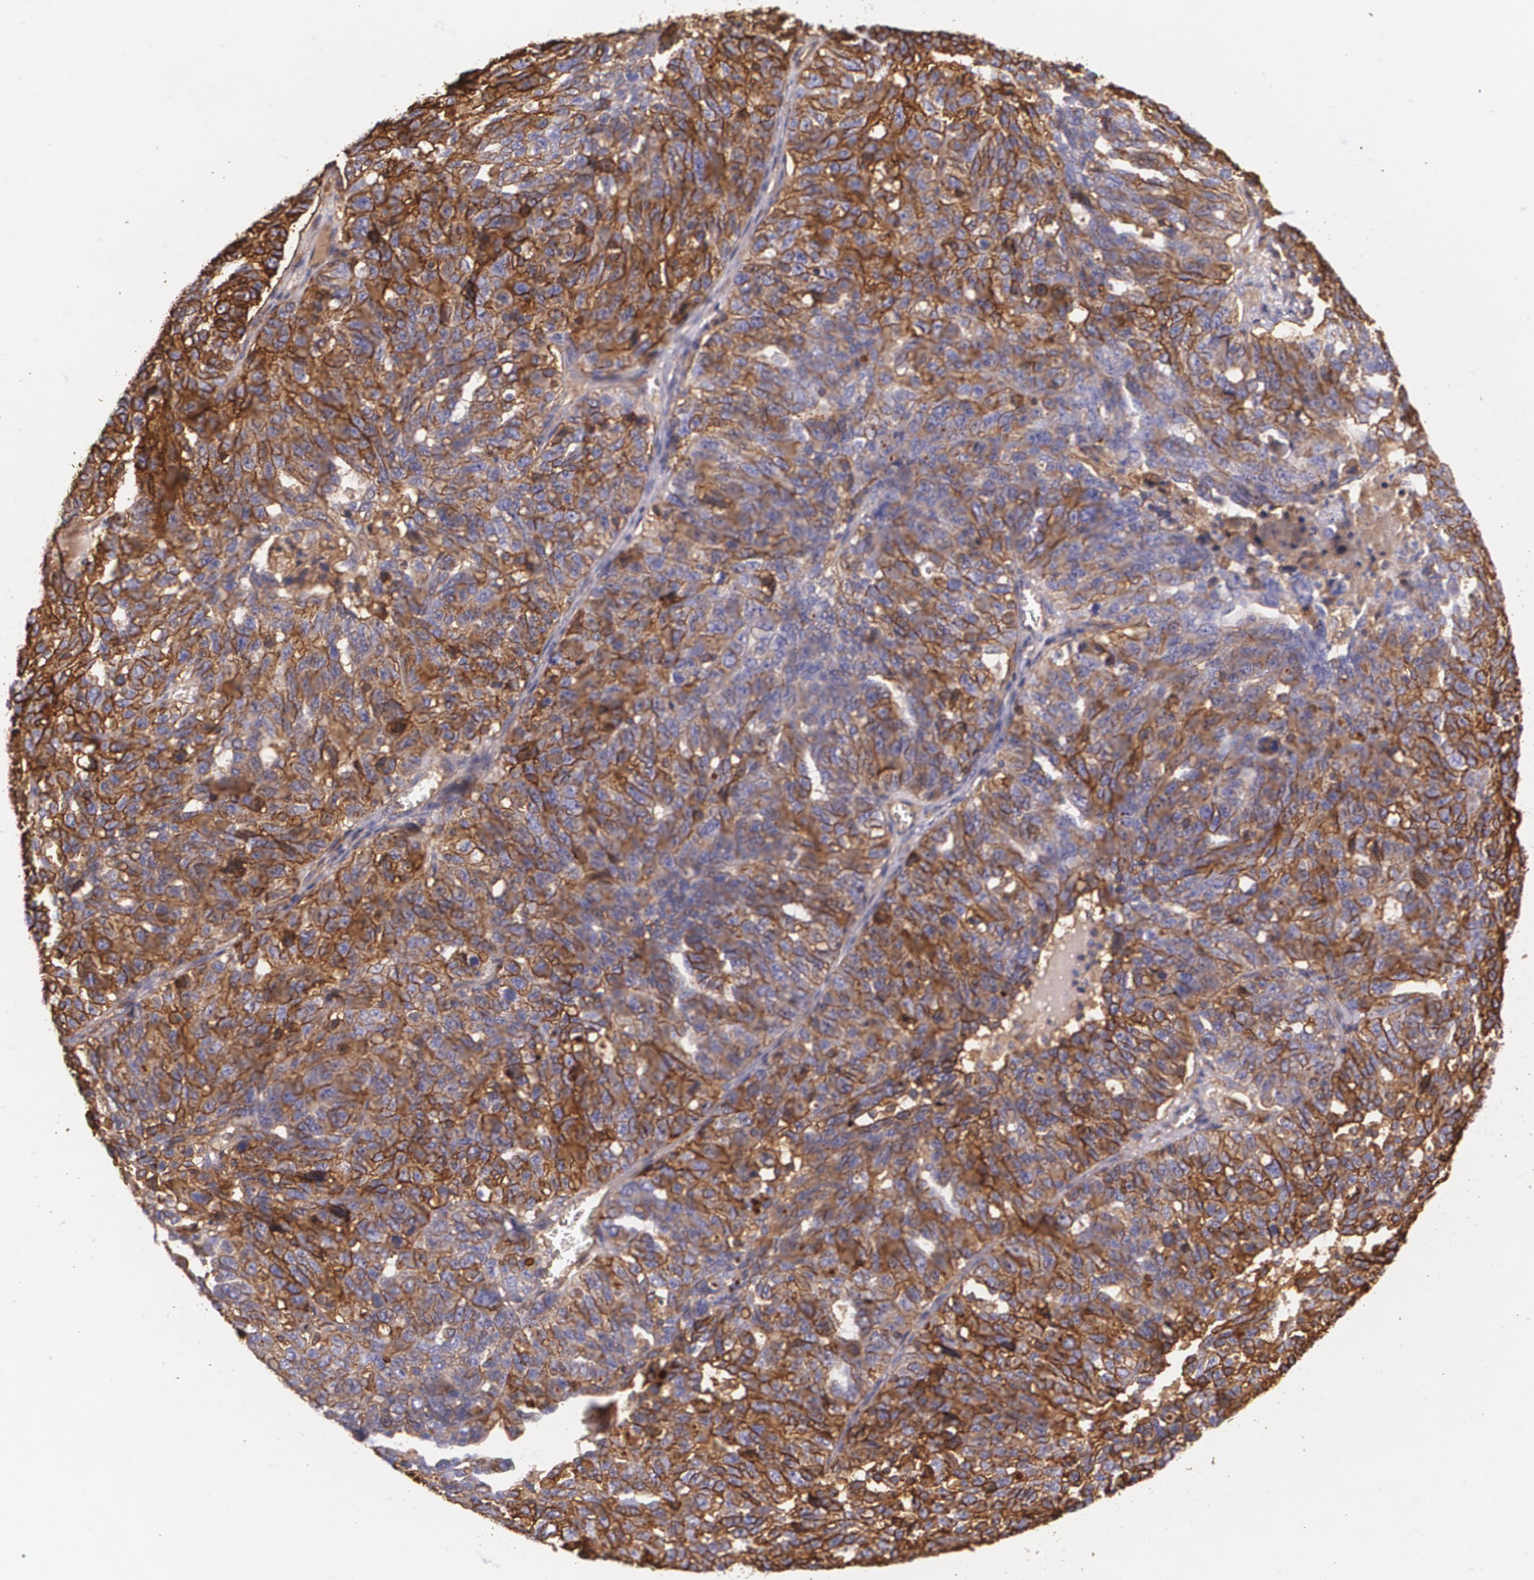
{"staining": {"intensity": "moderate", "quantity": "25%-75%", "location": "cytoplasmic/membranous"}, "tissue": "ovarian cancer", "cell_type": "Tumor cells", "image_type": "cancer", "snomed": [{"axis": "morphology", "description": "Cystadenocarcinoma, serous, NOS"}, {"axis": "topography", "description": "Ovary"}], "caption": "Immunohistochemical staining of human ovarian cancer shows moderate cytoplasmic/membranous protein positivity in about 25%-75% of tumor cells. The staining was performed using DAB to visualize the protein expression in brown, while the nuclei were stained in blue with hematoxylin (Magnification: 20x).", "gene": "B2M", "patient": {"sex": "female", "age": 71}}